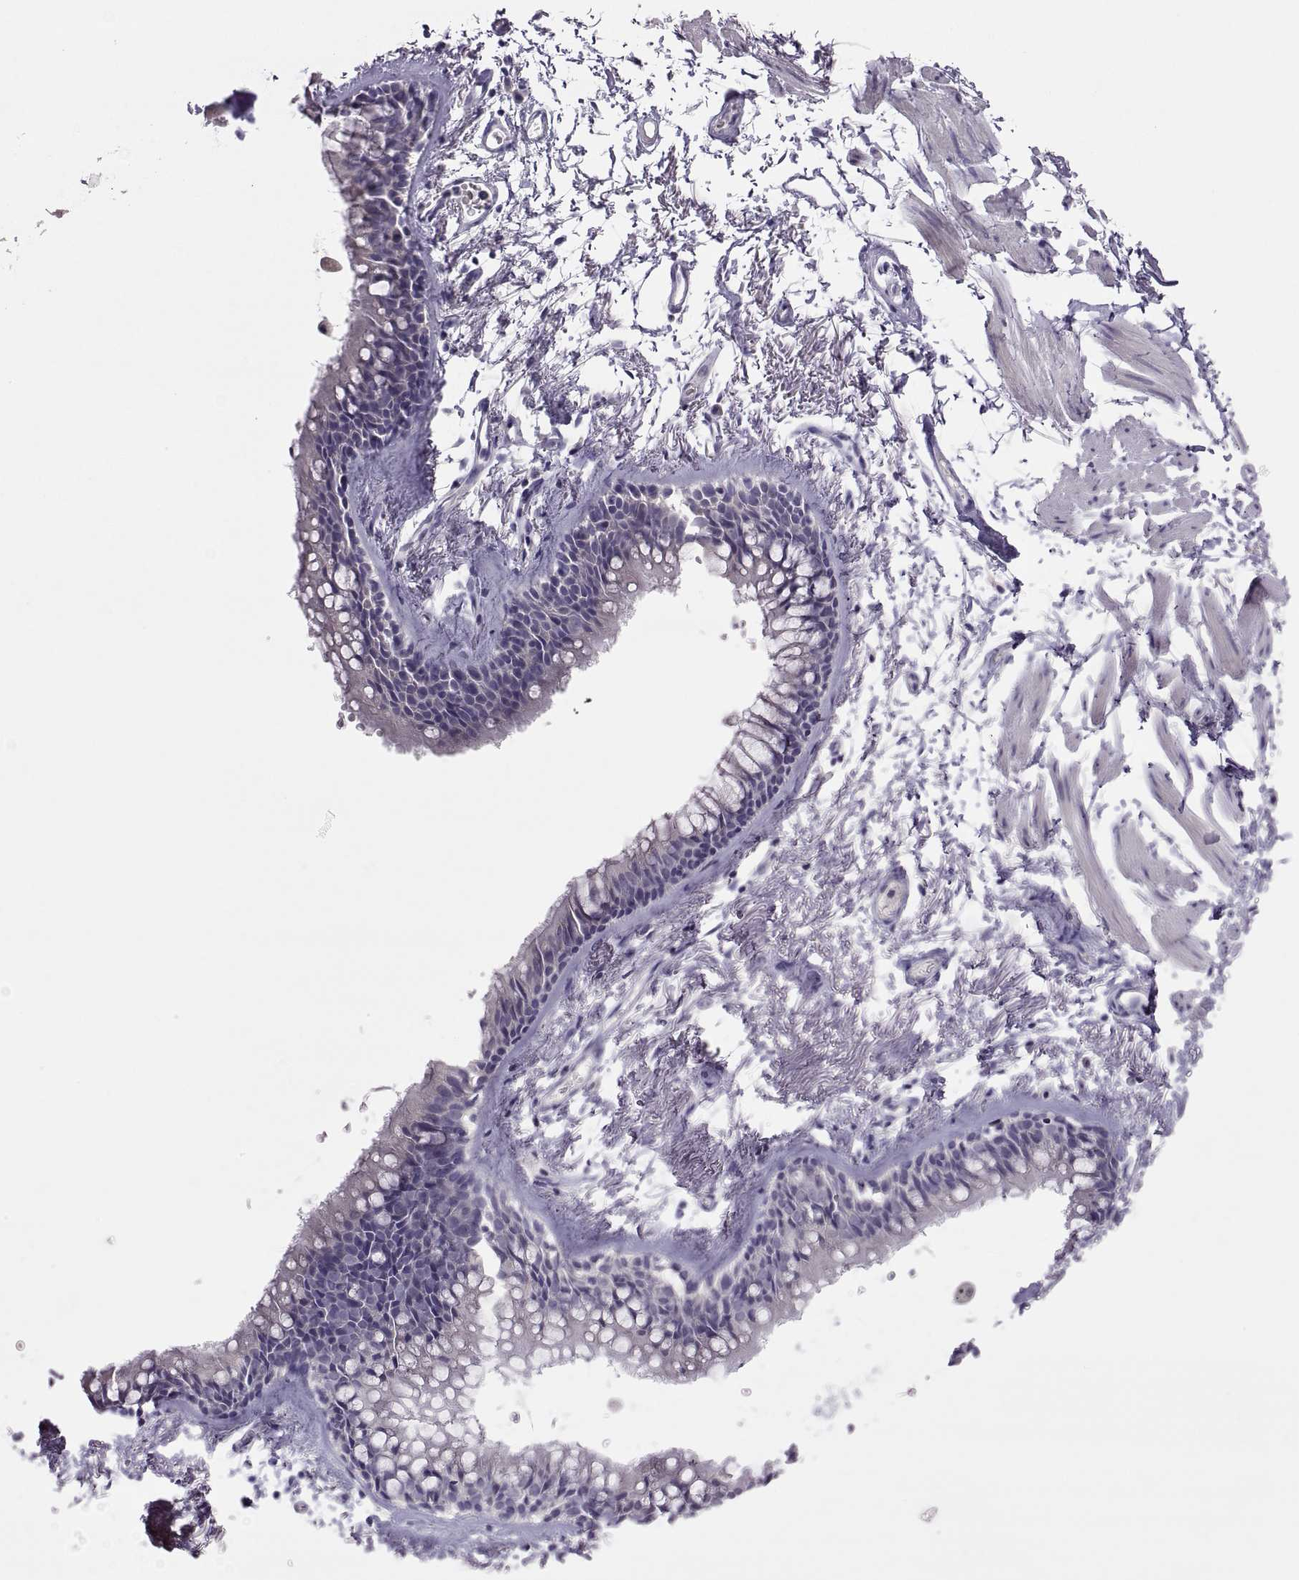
{"staining": {"intensity": "negative", "quantity": "none", "location": "none"}, "tissue": "soft tissue", "cell_type": "Fibroblasts", "image_type": "normal", "snomed": [{"axis": "morphology", "description": "Normal tissue, NOS"}, {"axis": "topography", "description": "Cartilage tissue"}, {"axis": "topography", "description": "Bronchus"}], "caption": "Photomicrograph shows no protein staining in fibroblasts of unremarkable soft tissue.", "gene": "TBX19", "patient": {"sex": "female", "age": 79}}